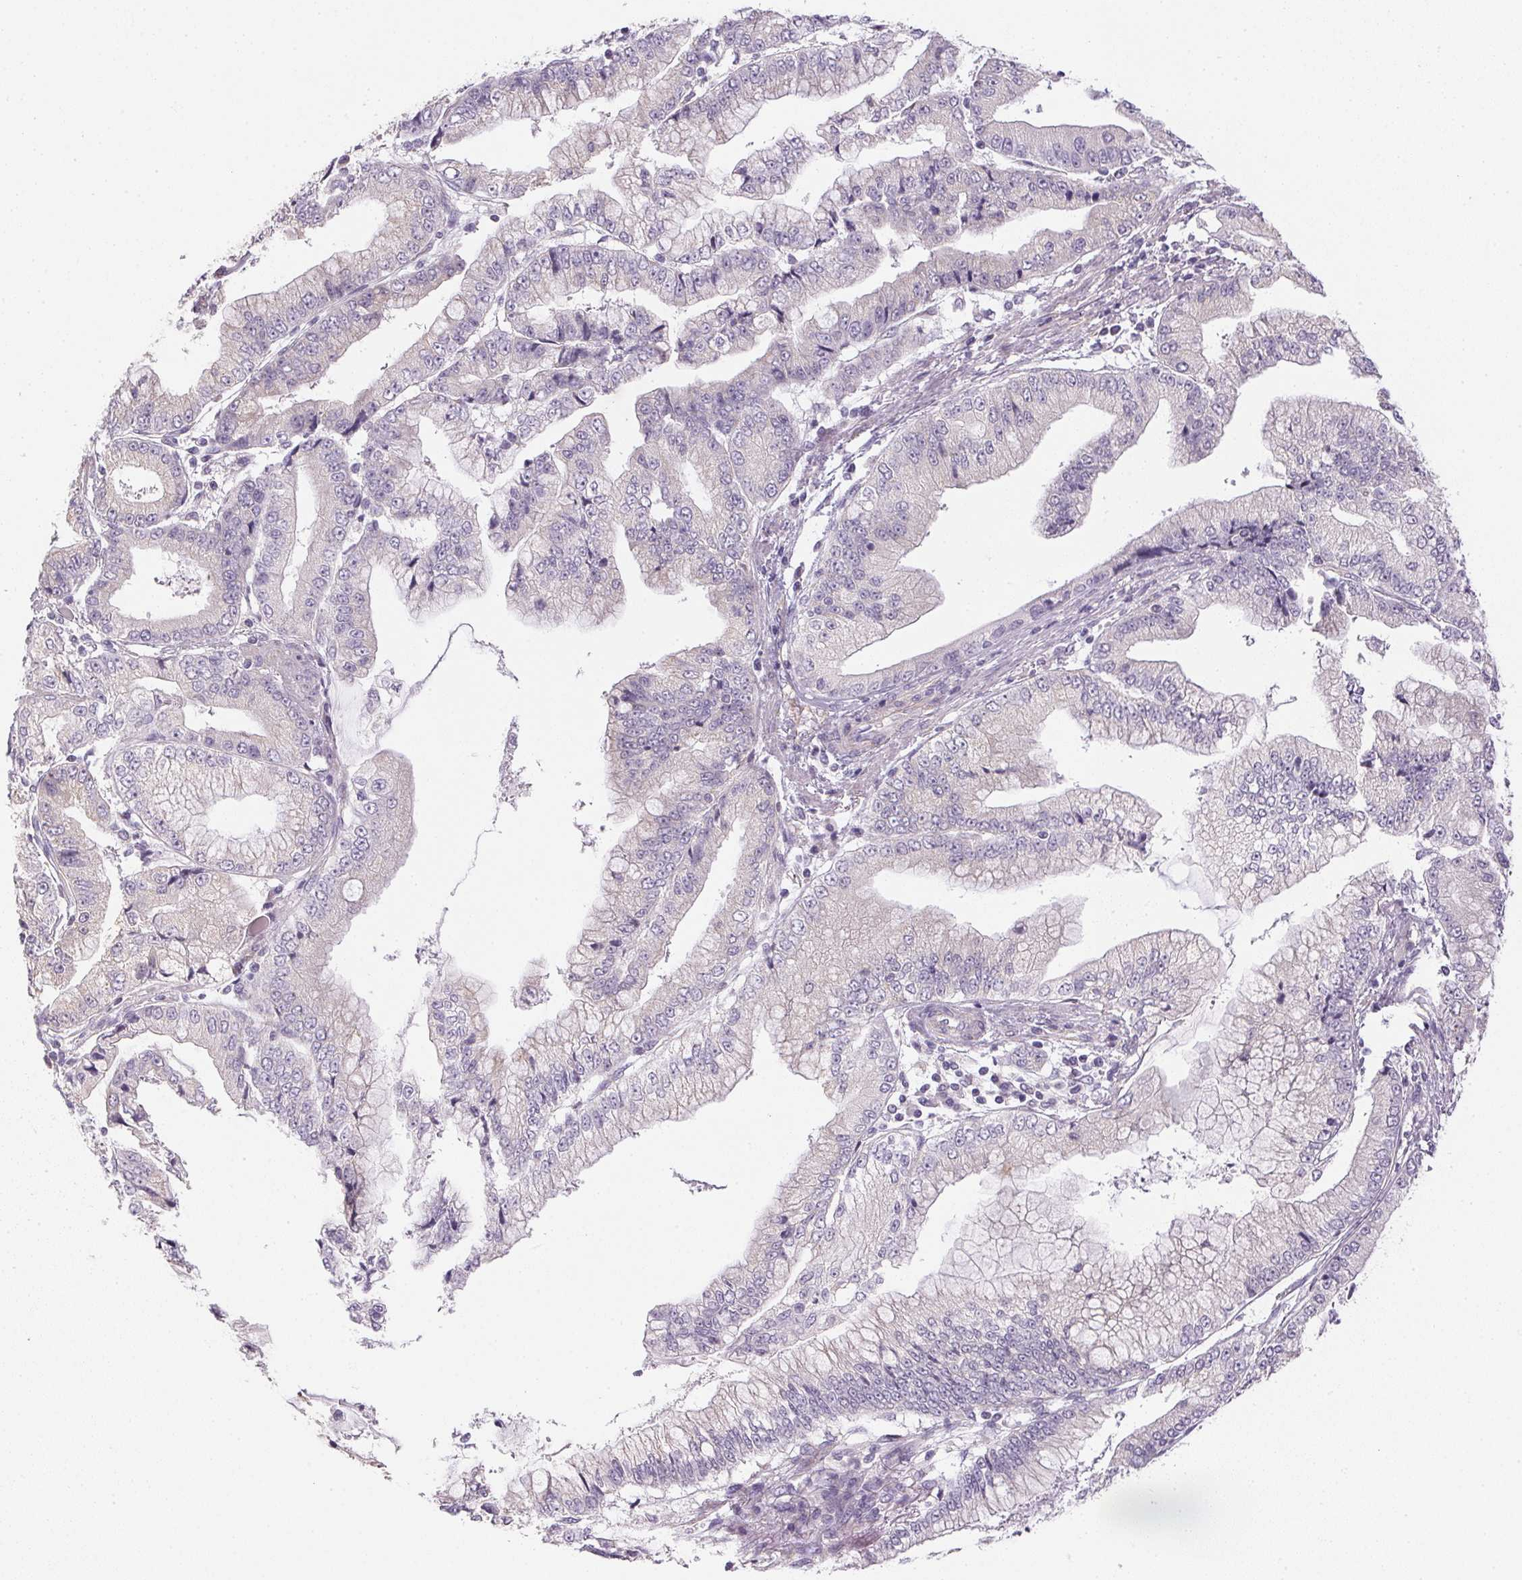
{"staining": {"intensity": "negative", "quantity": "none", "location": "none"}, "tissue": "stomach cancer", "cell_type": "Tumor cells", "image_type": "cancer", "snomed": [{"axis": "morphology", "description": "Adenocarcinoma, NOS"}, {"axis": "topography", "description": "Stomach, upper"}], "caption": "Protein analysis of stomach cancer shows no significant expression in tumor cells. Nuclei are stained in blue.", "gene": "SMYD1", "patient": {"sex": "female", "age": 74}}